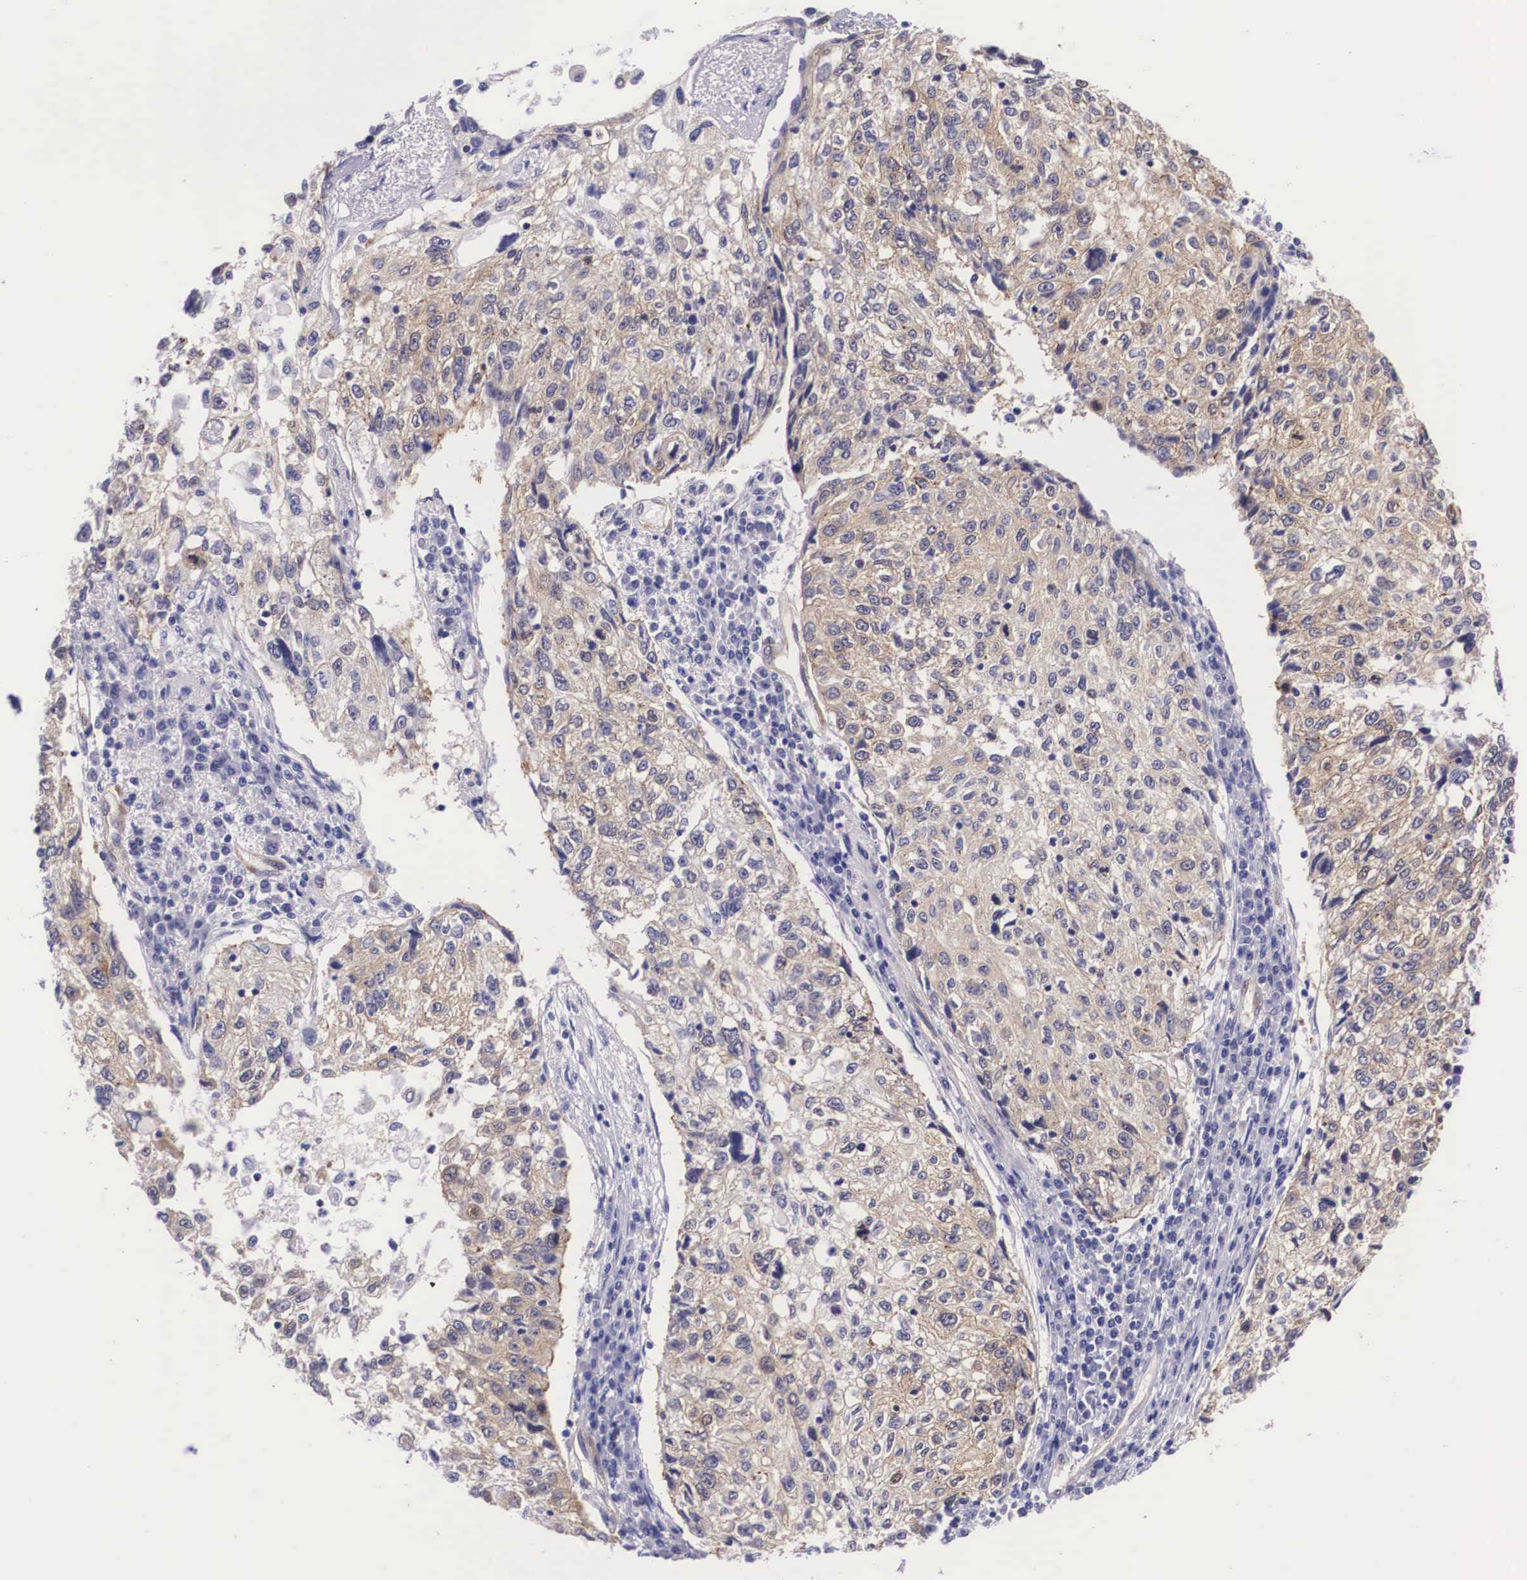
{"staining": {"intensity": "moderate", "quantity": ">75%", "location": "cytoplasmic/membranous"}, "tissue": "cervical cancer", "cell_type": "Tumor cells", "image_type": "cancer", "snomed": [{"axis": "morphology", "description": "Squamous cell carcinoma, NOS"}, {"axis": "topography", "description": "Cervix"}], "caption": "Protein staining shows moderate cytoplasmic/membranous positivity in approximately >75% of tumor cells in cervical squamous cell carcinoma.", "gene": "BCAR1", "patient": {"sex": "female", "age": 57}}